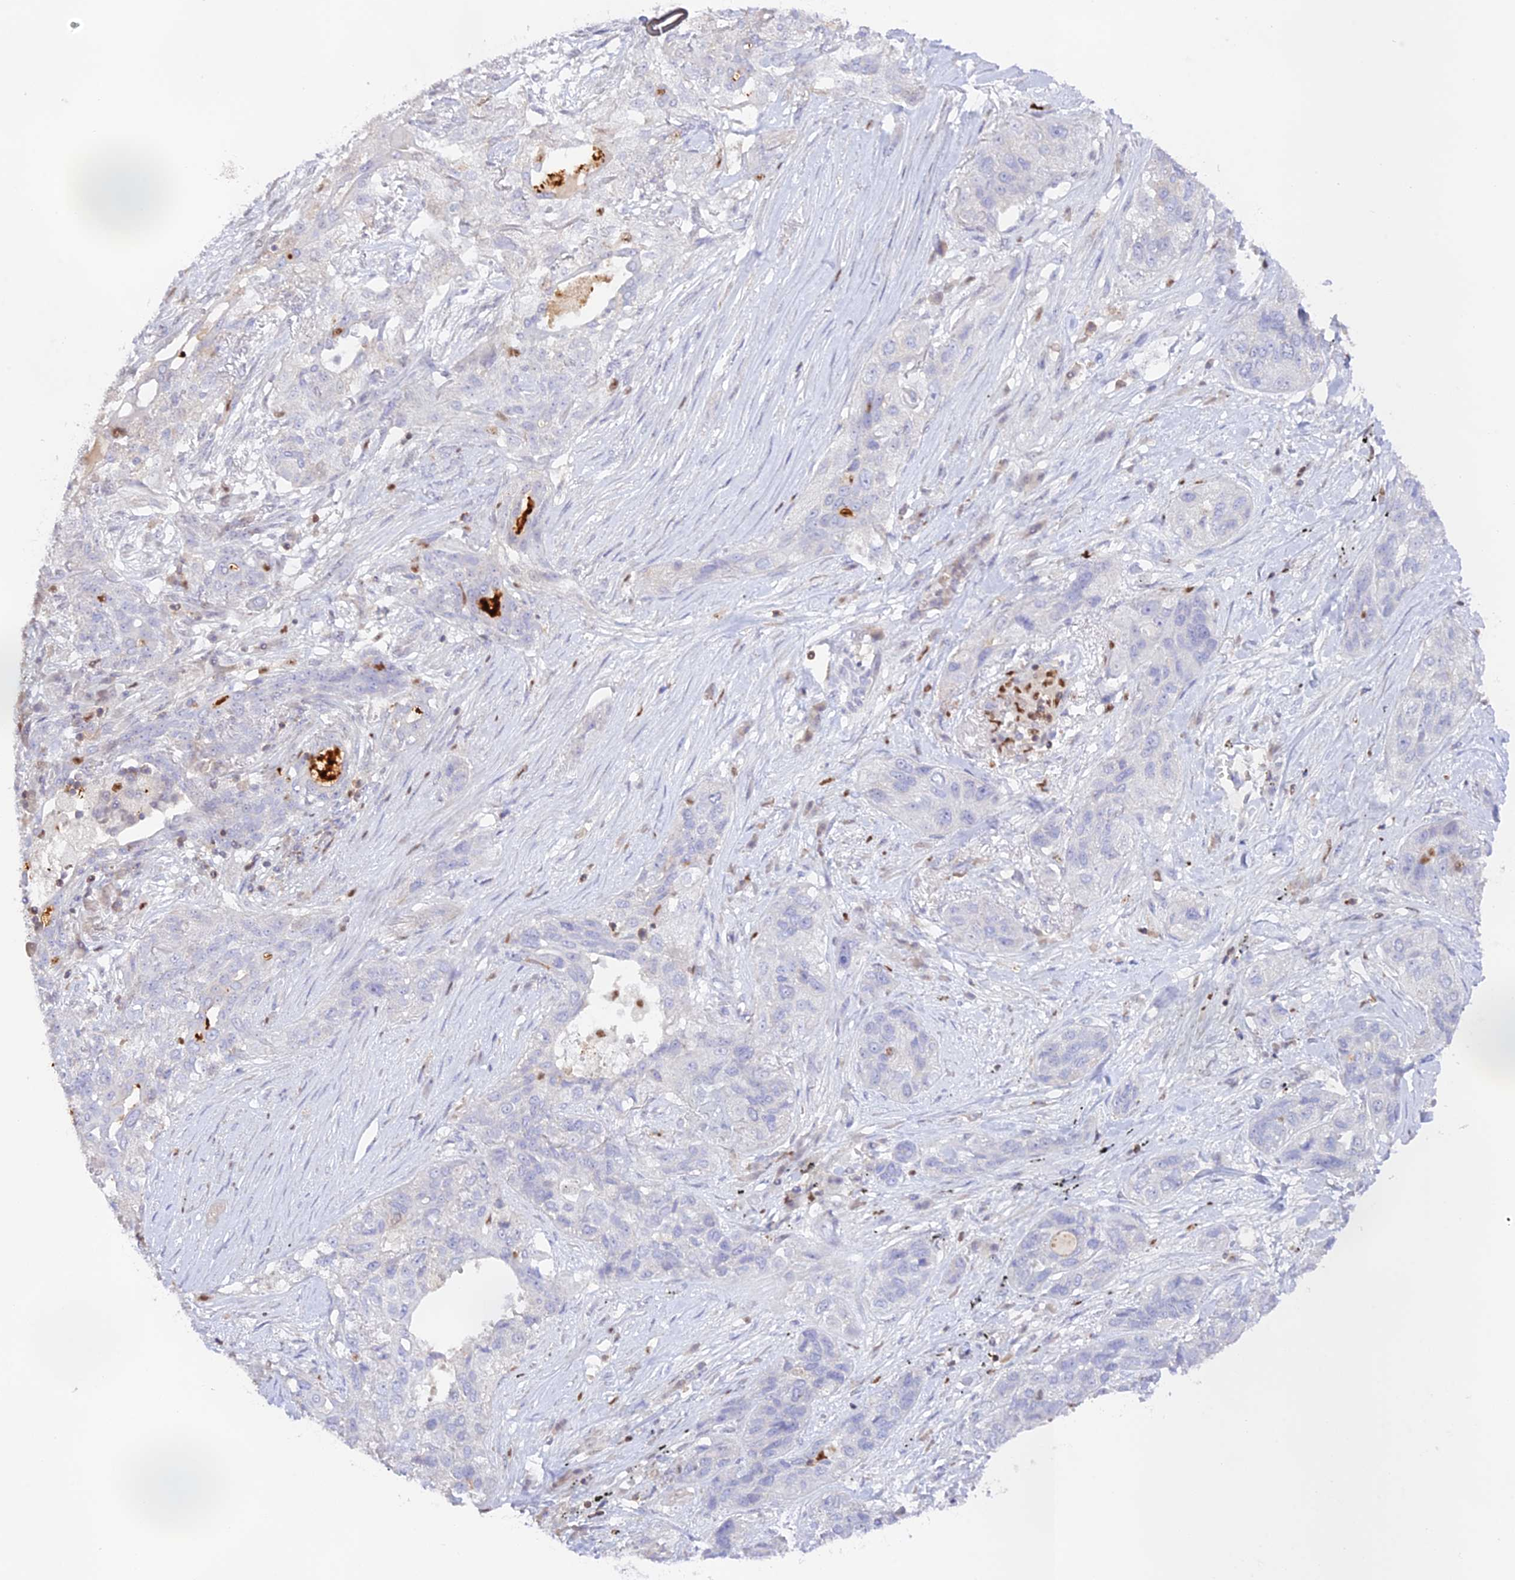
{"staining": {"intensity": "negative", "quantity": "none", "location": "none"}, "tissue": "lung cancer", "cell_type": "Tumor cells", "image_type": "cancer", "snomed": [{"axis": "morphology", "description": "Squamous cell carcinoma, NOS"}, {"axis": "topography", "description": "Lung"}], "caption": "Histopathology image shows no significant protein staining in tumor cells of lung squamous cell carcinoma.", "gene": "DENND1C", "patient": {"sex": "female", "age": 70}}